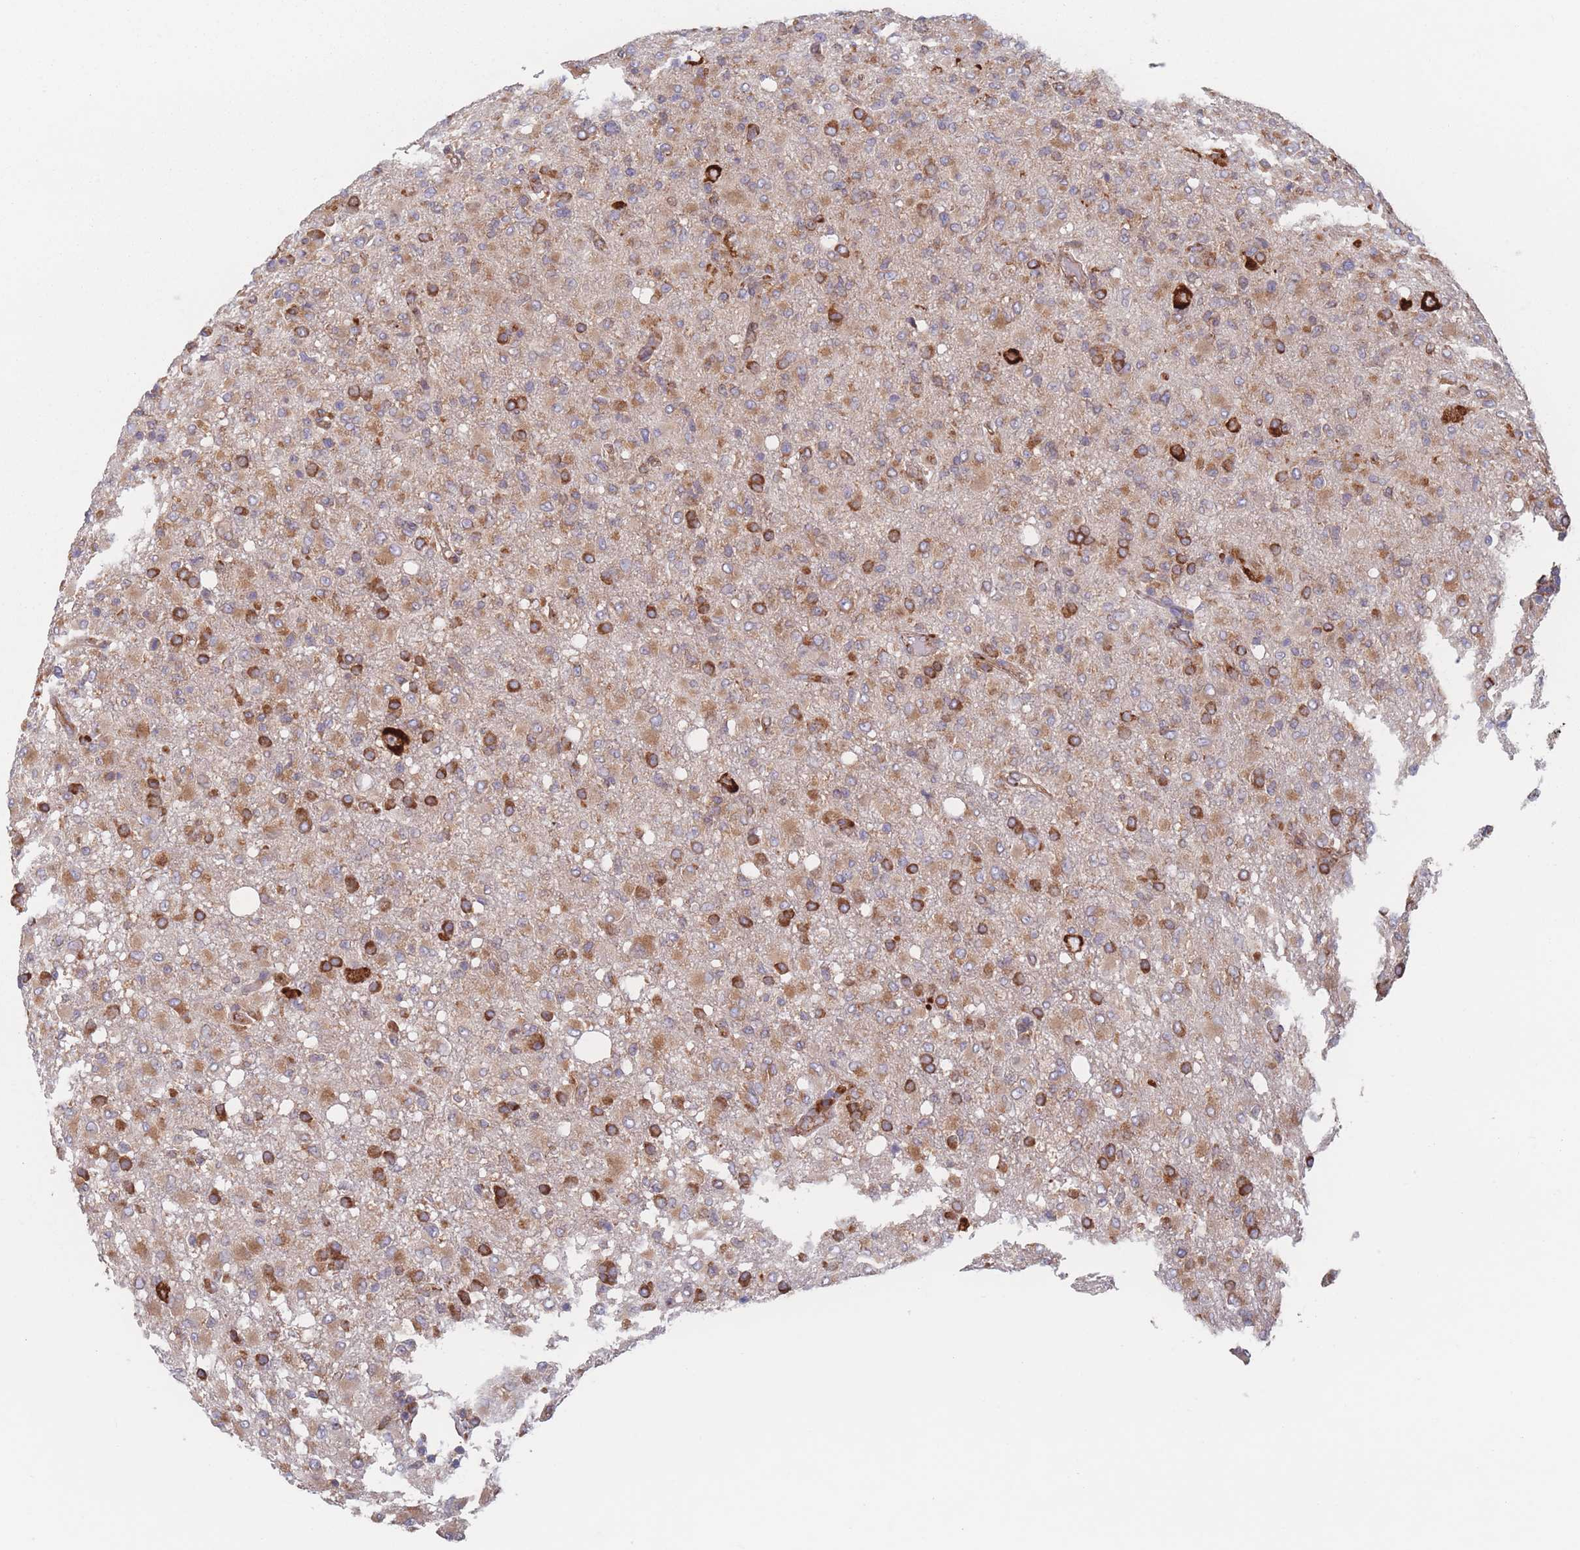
{"staining": {"intensity": "strong", "quantity": "25%-75%", "location": "cytoplasmic/membranous"}, "tissue": "glioma", "cell_type": "Tumor cells", "image_type": "cancer", "snomed": [{"axis": "morphology", "description": "Glioma, malignant, High grade"}, {"axis": "topography", "description": "Brain"}], "caption": "Protein staining shows strong cytoplasmic/membranous expression in approximately 25%-75% of tumor cells in glioma. Using DAB (3,3'-diaminobenzidine) (brown) and hematoxylin (blue) stains, captured at high magnification using brightfield microscopy.", "gene": "EEF1B2", "patient": {"sex": "female", "age": 57}}